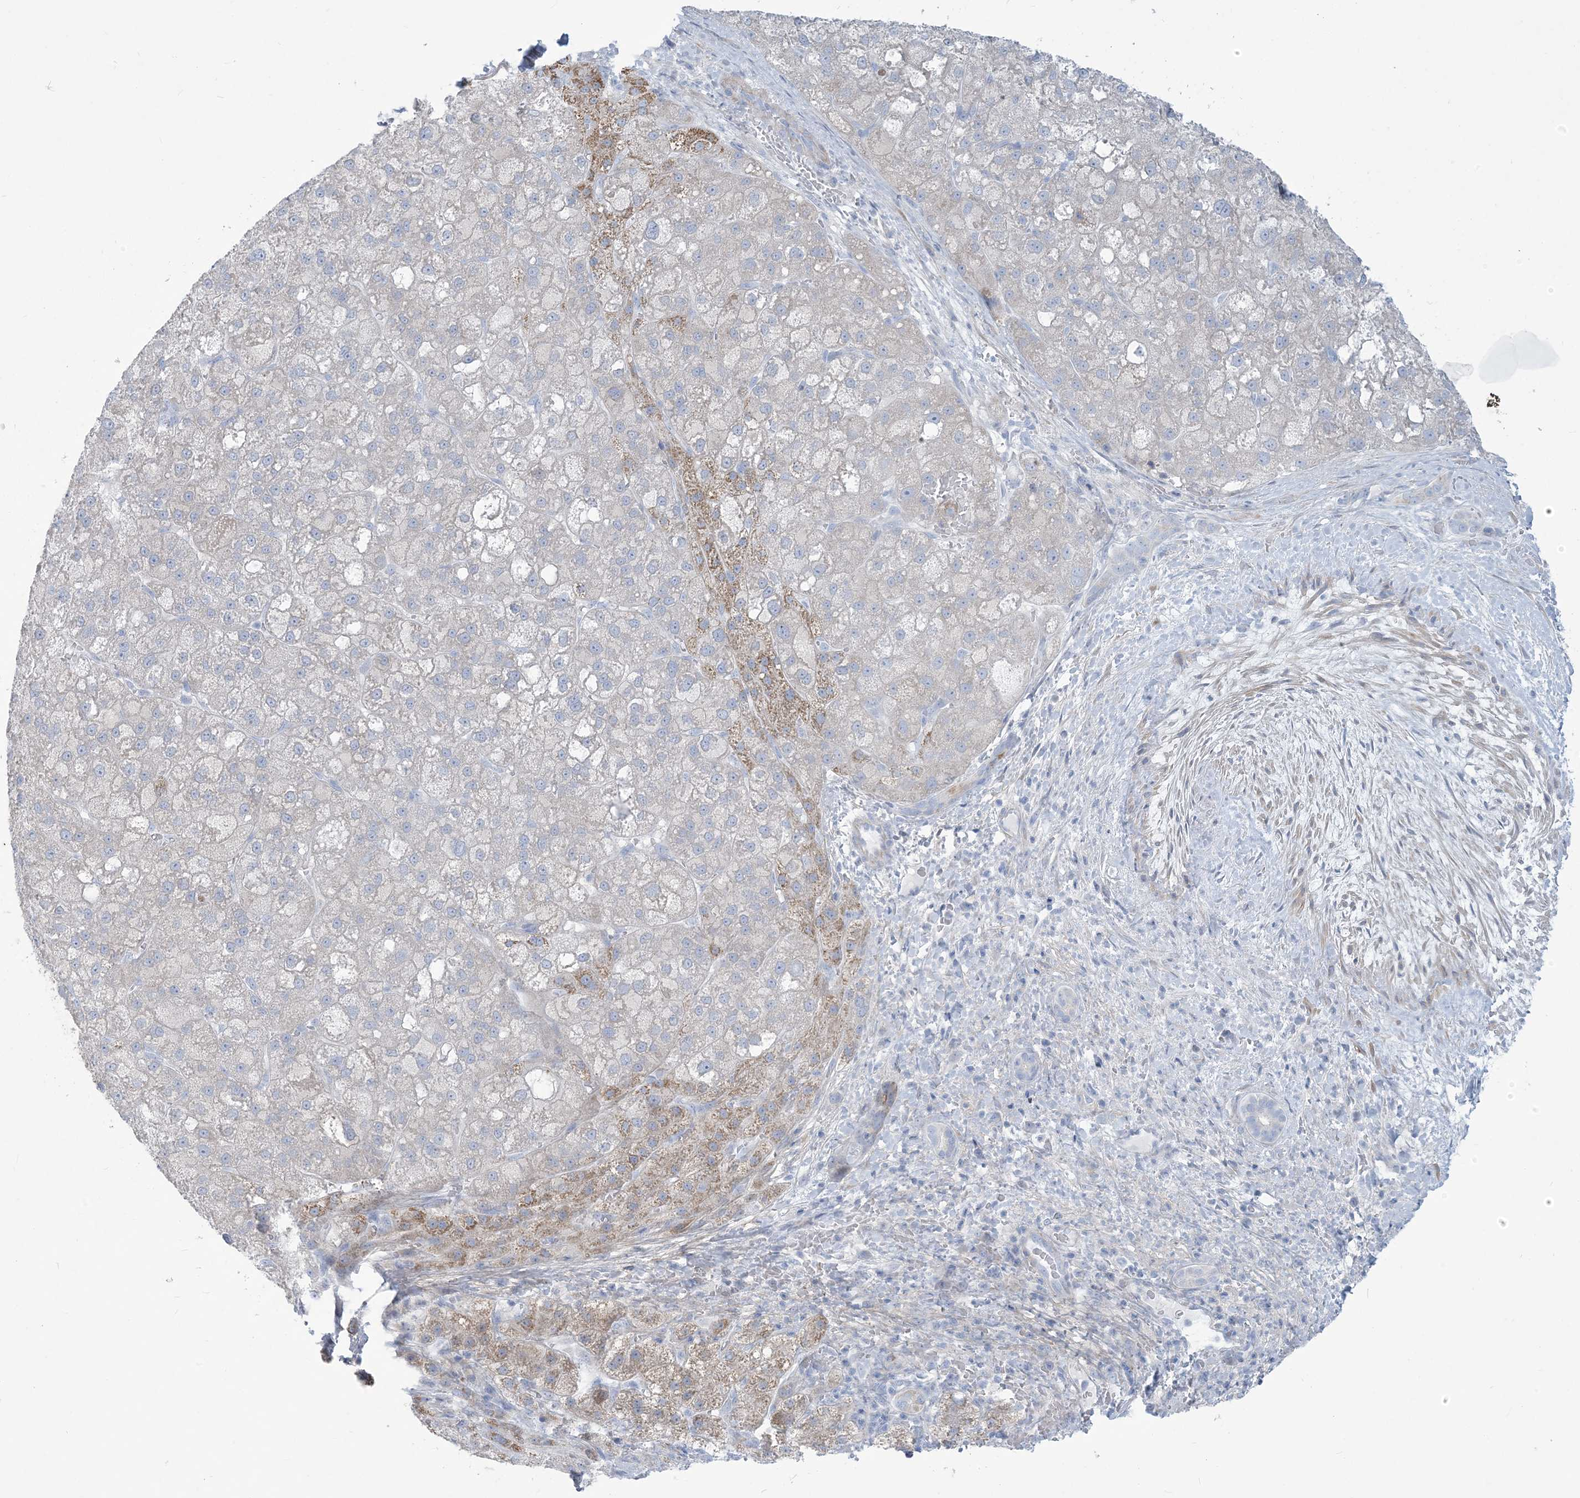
{"staining": {"intensity": "moderate", "quantity": "<25%", "location": "cytoplasmic/membranous"}, "tissue": "liver cancer", "cell_type": "Tumor cells", "image_type": "cancer", "snomed": [{"axis": "morphology", "description": "Carcinoma, Hepatocellular, NOS"}, {"axis": "topography", "description": "Liver"}], "caption": "High-power microscopy captured an immunohistochemistry (IHC) micrograph of liver hepatocellular carcinoma, revealing moderate cytoplasmic/membranous positivity in about <25% of tumor cells.", "gene": "MOXD1", "patient": {"sex": "male", "age": 57}}